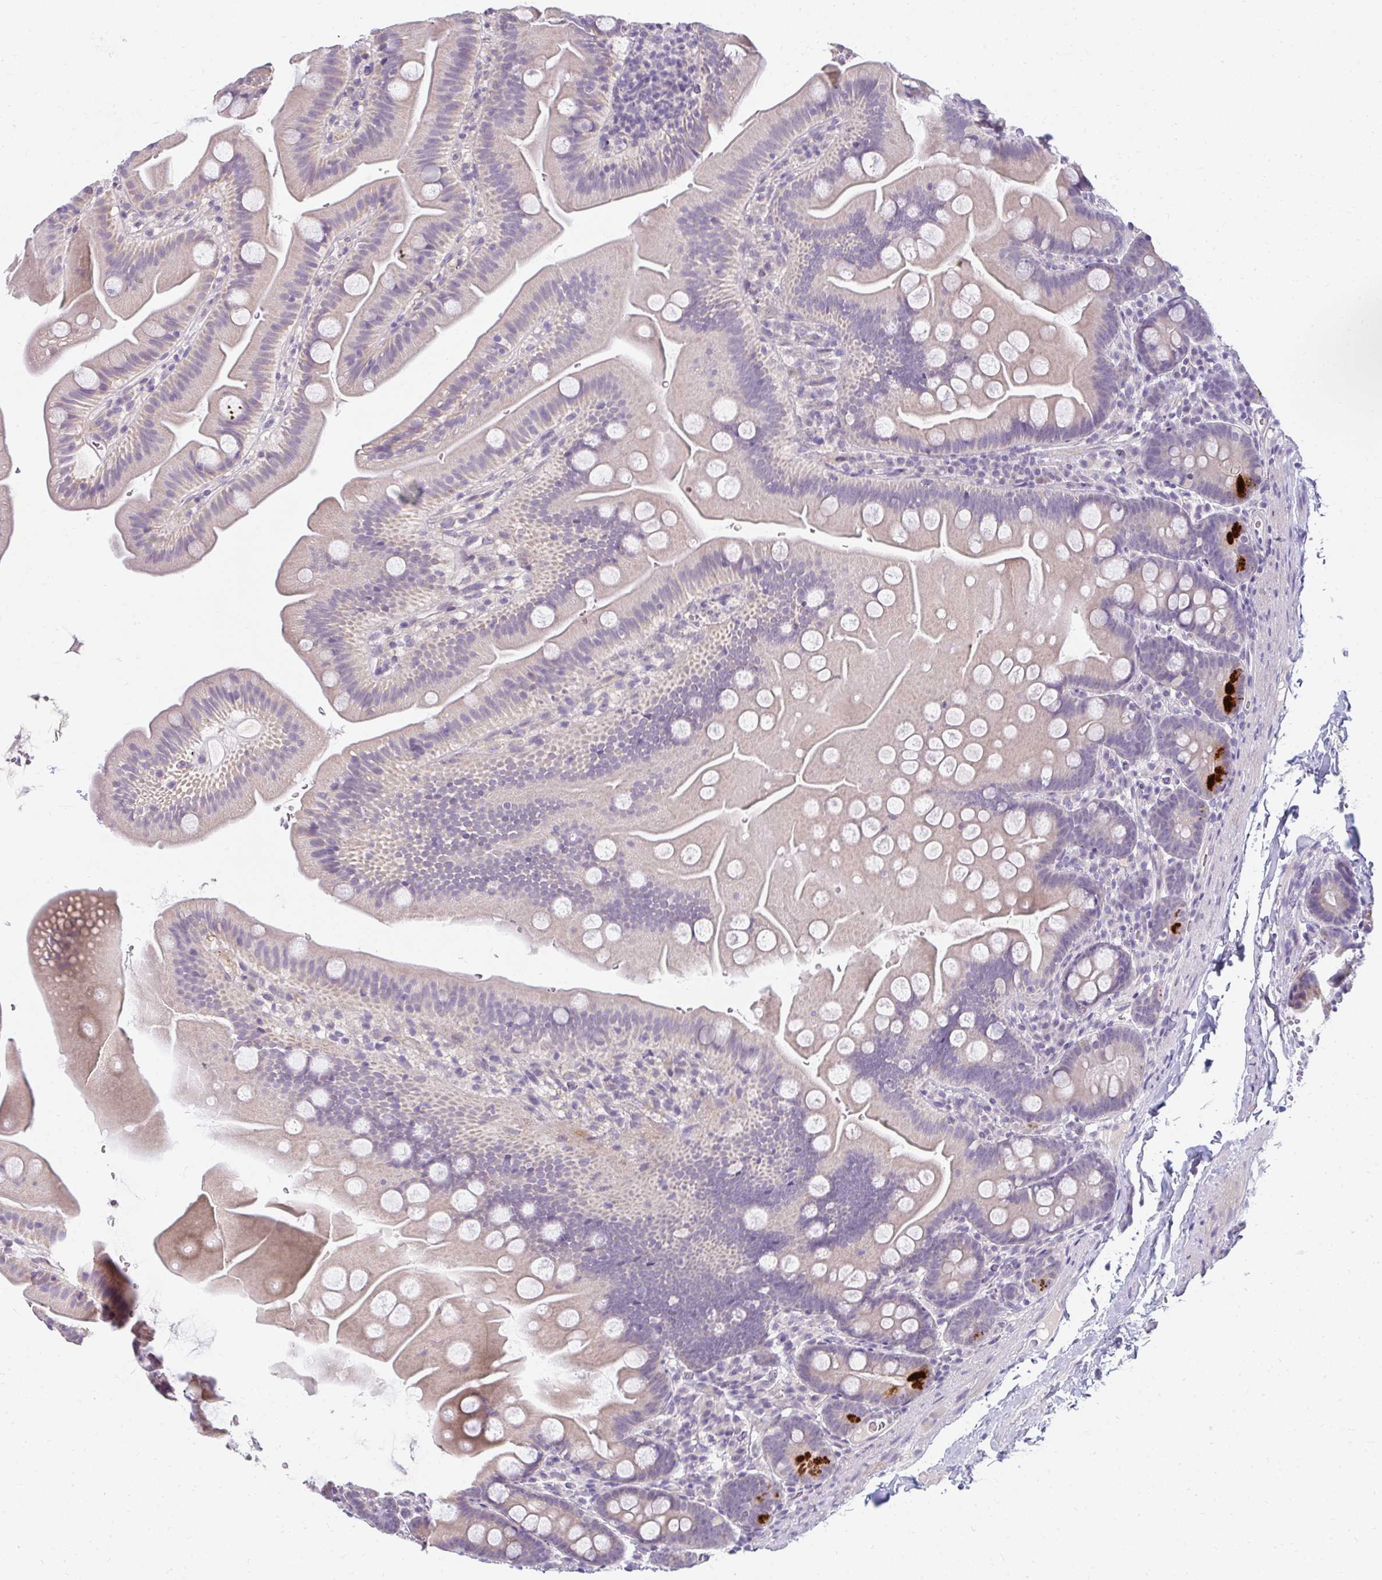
{"staining": {"intensity": "strong", "quantity": "<25%", "location": "cytoplasmic/membranous"}, "tissue": "small intestine", "cell_type": "Glandular cells", "image_type": "normal", "snomed": [{"axis": "morphology", "description": "Normal tissue, NOS"}, {"axis": "topography", "description": "Small intestine"}], "caption": "A high-resolution image shows immunohistochemistry (IHC) staining of unremarkable small intestine, which shows strong cytoplasmic/membranous positivity in about <25% of glandular cells. Nuclei are stained in blue.", "gene": "PPP1R3G", "patient": {"sex": "female", "age": 68}}